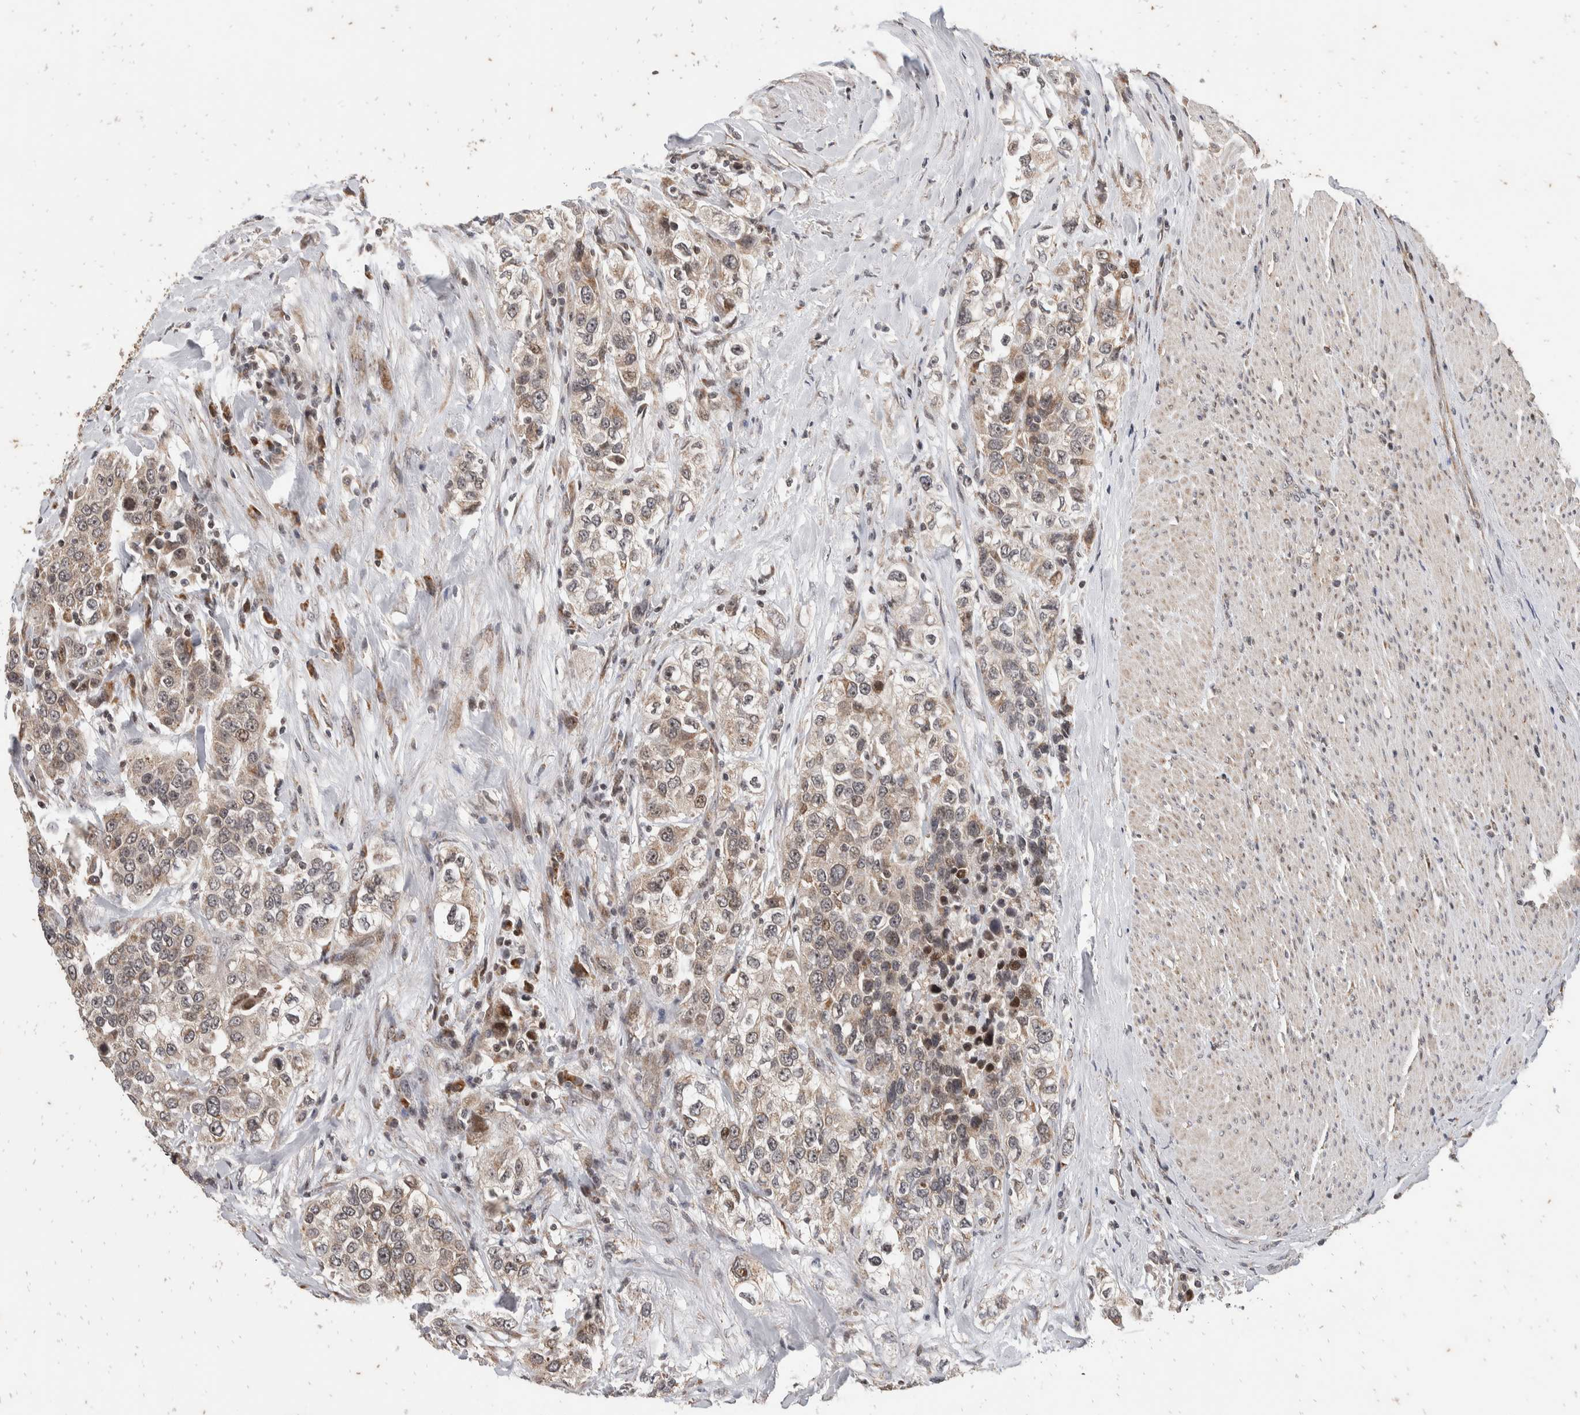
{"staining": {"intensity": "weak", "quantity": "25%-75%", "location": "cytoplasmic/membranous,nuclear"}, "tissue": "urothelial cancer", "cell_type": "Tumor cells", "image_type": "cancer", "snomed": [{"axis": "morphology", "description": "Urothelial carcinoma, High grade"}, {"axis": "topography", "description": "Urinary bladder"}], "caption": "The micrograph shows a brown stain indicating the presence of a protein in the cytoplasmic/membranous and nuclear of tumor cells in urothelial cancer.", "gene": "ATXN7L1", "patient": {"sex": "female", "age": 80}}